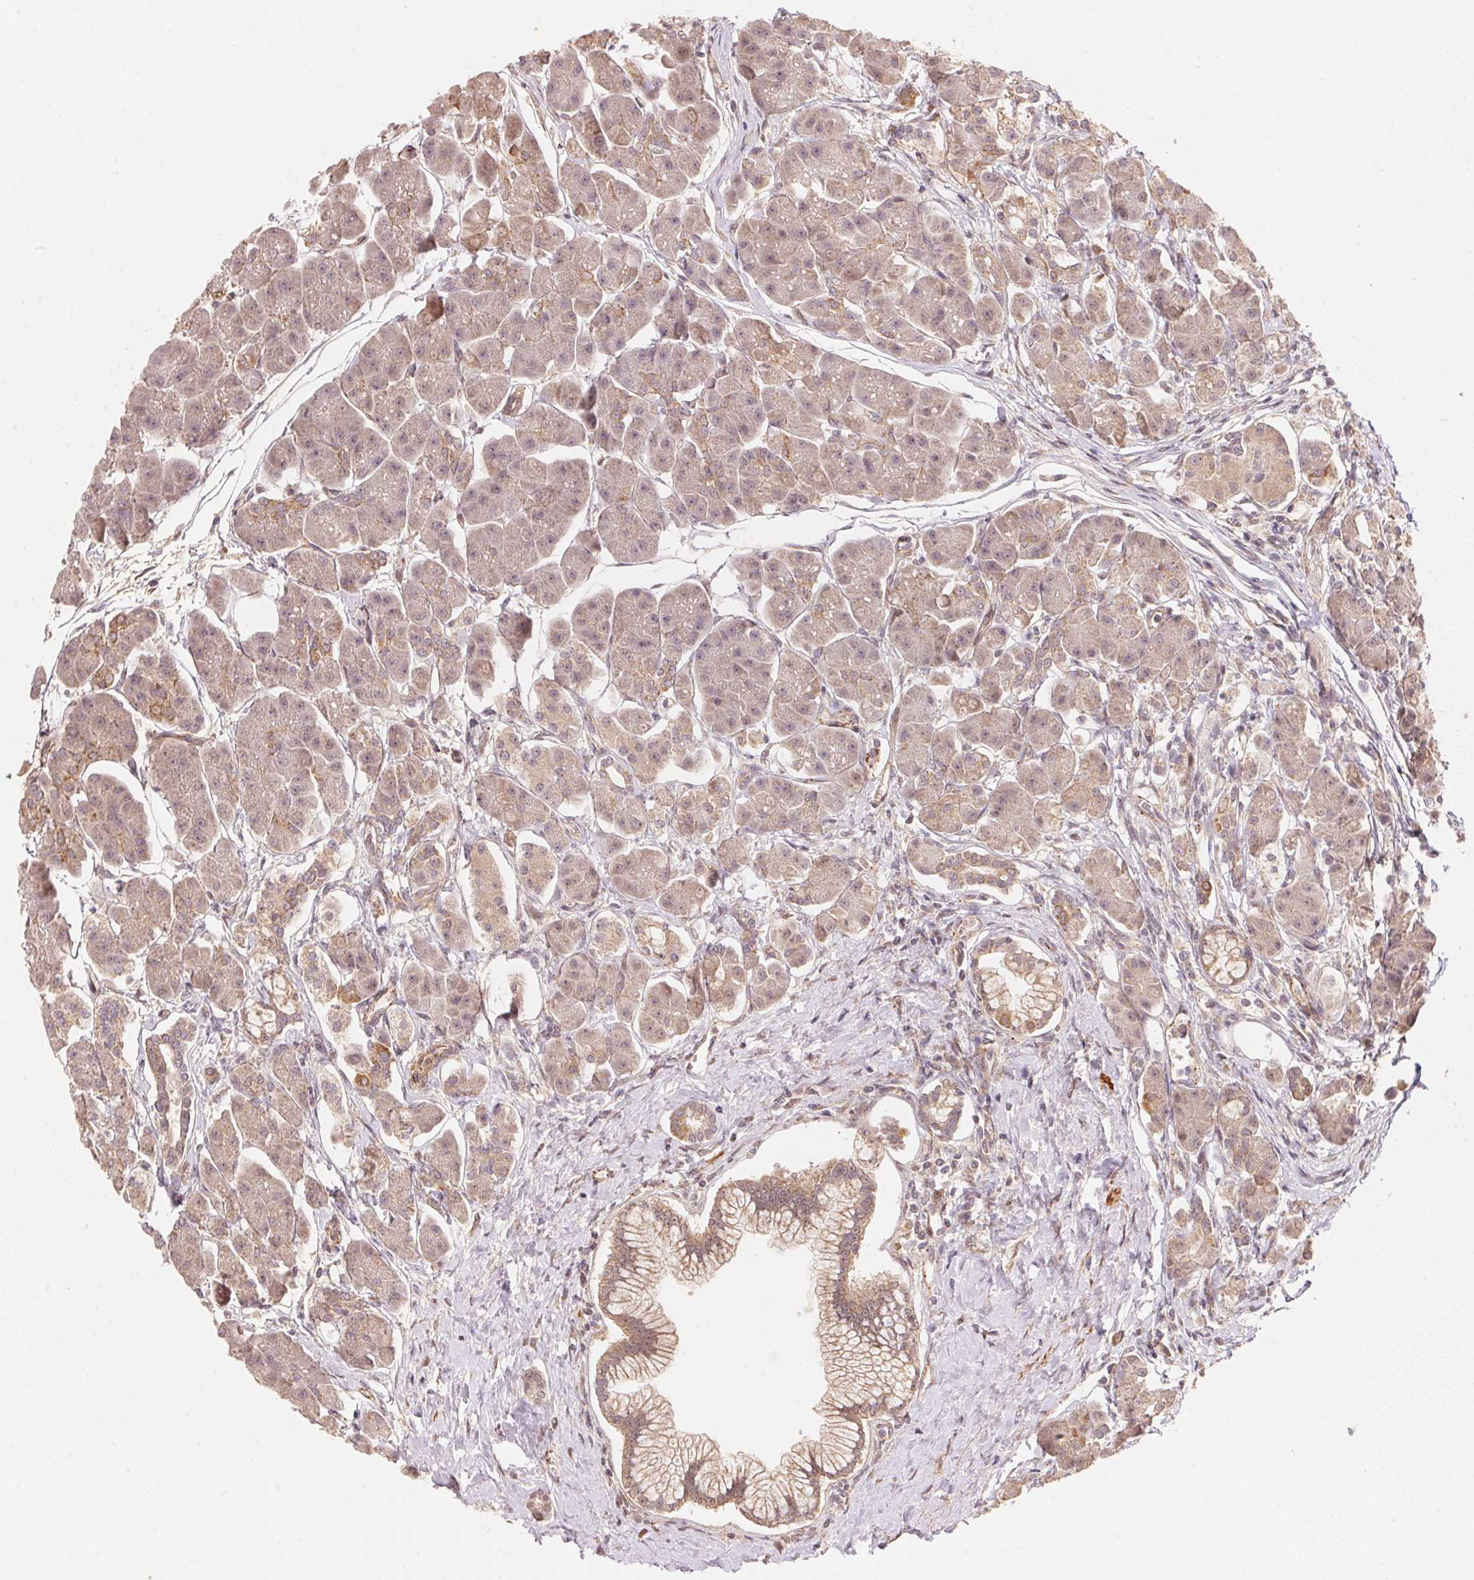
{"staining": {"intensity": "weak", "quantity": "25%-75%", "location": "cytoplasmic/membranous"}, "tissue": "pancreas", "cell_type": "Exocrine glandular cells", "image_type": "normal", "snomed": [{"axis": "morphology", "description": "Normal tissue, NOS"}, {"axis": "topography", "description": "Adipose tissue"}, {"axis": "topography", "description": "Pancreas"}, {"axis": "topography", "description": "Peripheral nerve tissue"}], "caption": "Protein positivity by IHC reveals weak cytoplasmic/membranous positivity in approximately 25%-75% of exocrine glandular cells in benign pancreas. The protein of interest is stained brown, and the nuclei are stained in blue (DAB IHC with brightfield microscopy, high magnification).", "gene": "TNIP2", "patient": {"sex": "female", "age": 58}}